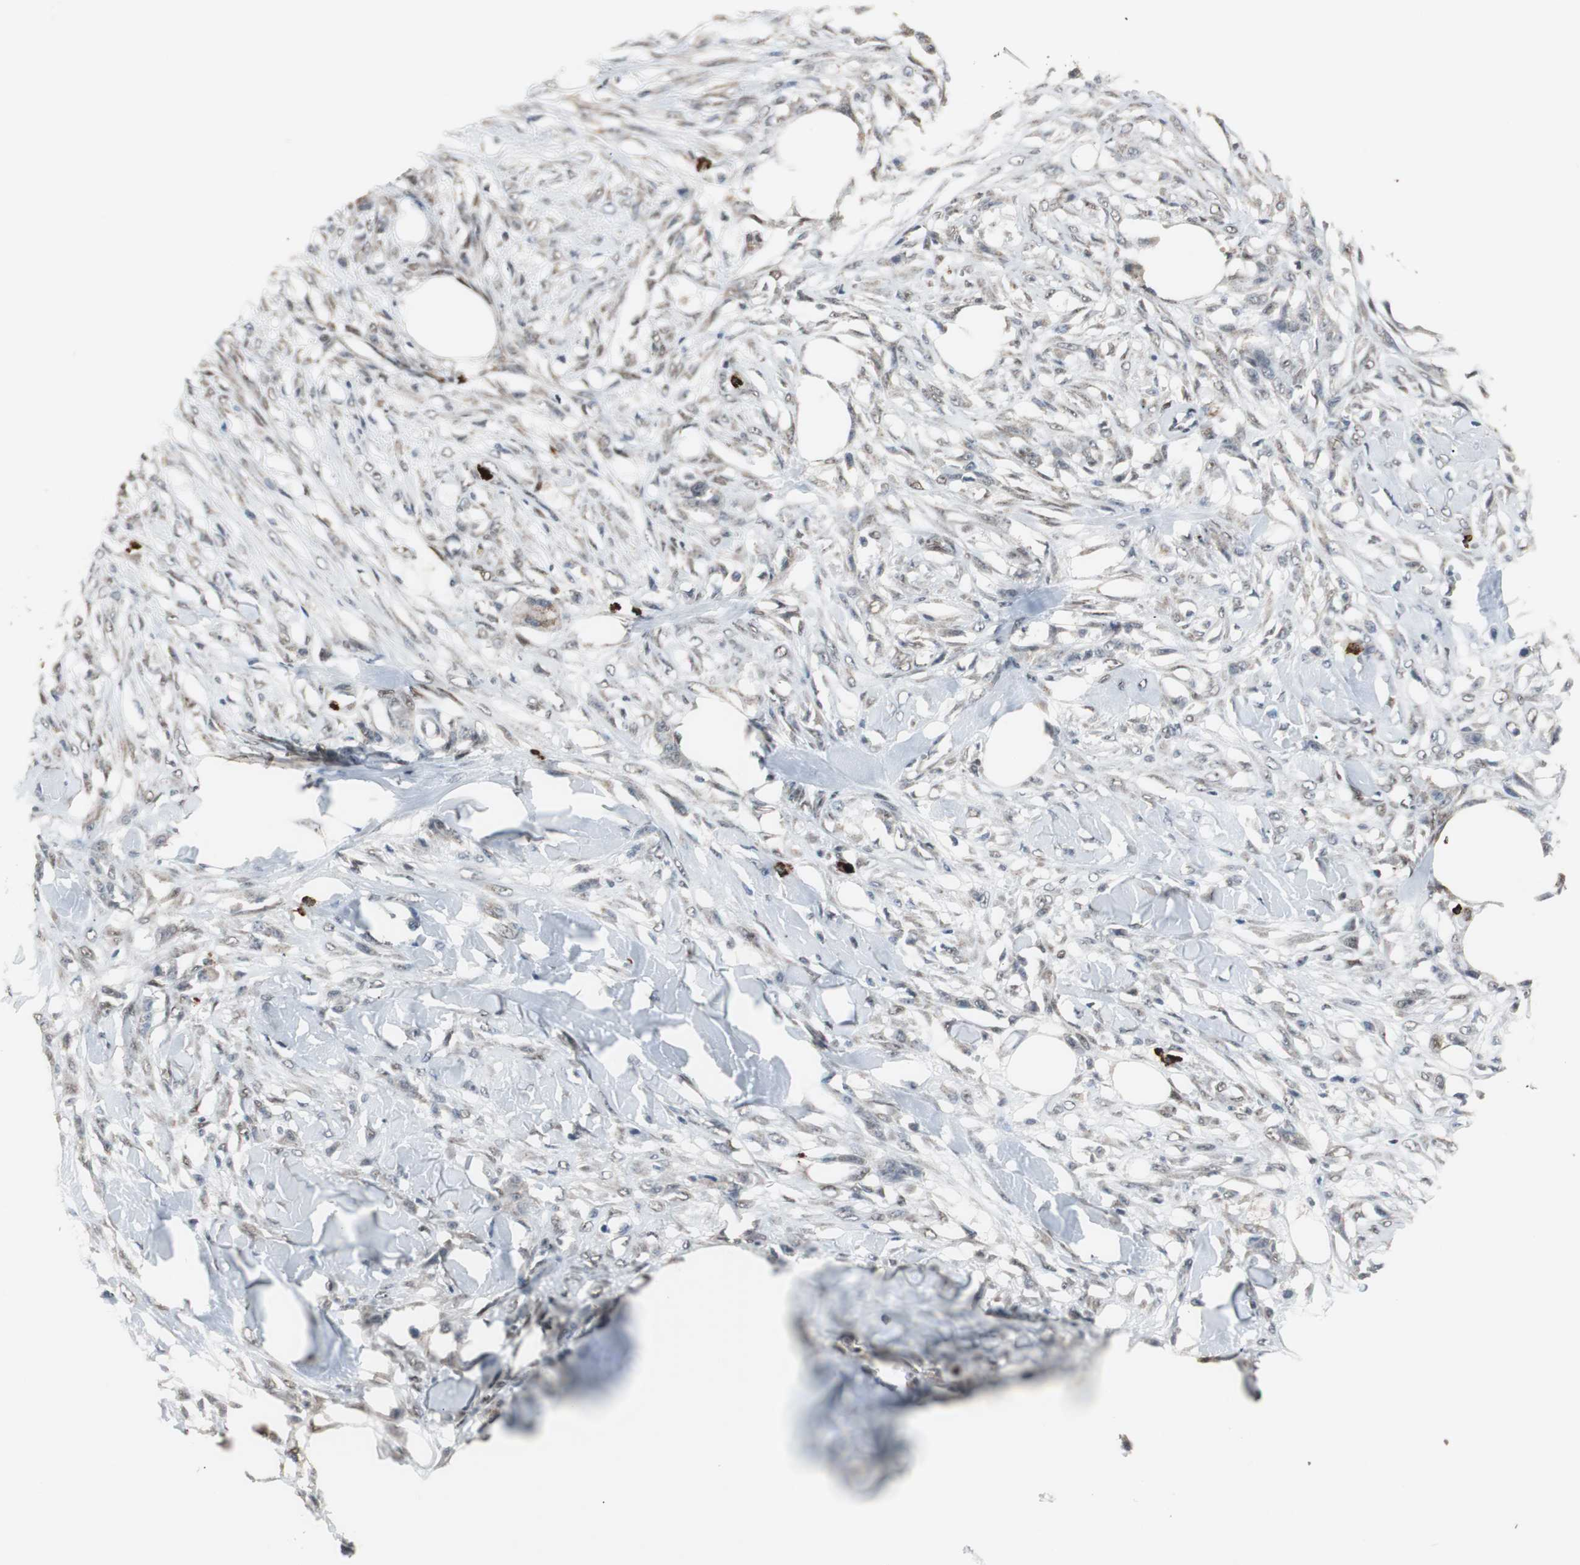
{"staining": {"intensity": "negative", "quantity": "none", "location": "none"}, "tissue": "skin cancer", "cell_type": "Tumor cells", "image_type": "cancer", "snomed": [{"axis": "morphology", "description": "Normal tissue, NOS"}, {"axis": "morphology", "description": "Squamous cell carcinoma, NOS"}, {"axis": "topography", "description": "Skin"}], "caption": "Tumor cells are negative for protein expression in human skin cancer.", "gene": "ZHX2", "patient": {"sex": "female", "age": 59}}